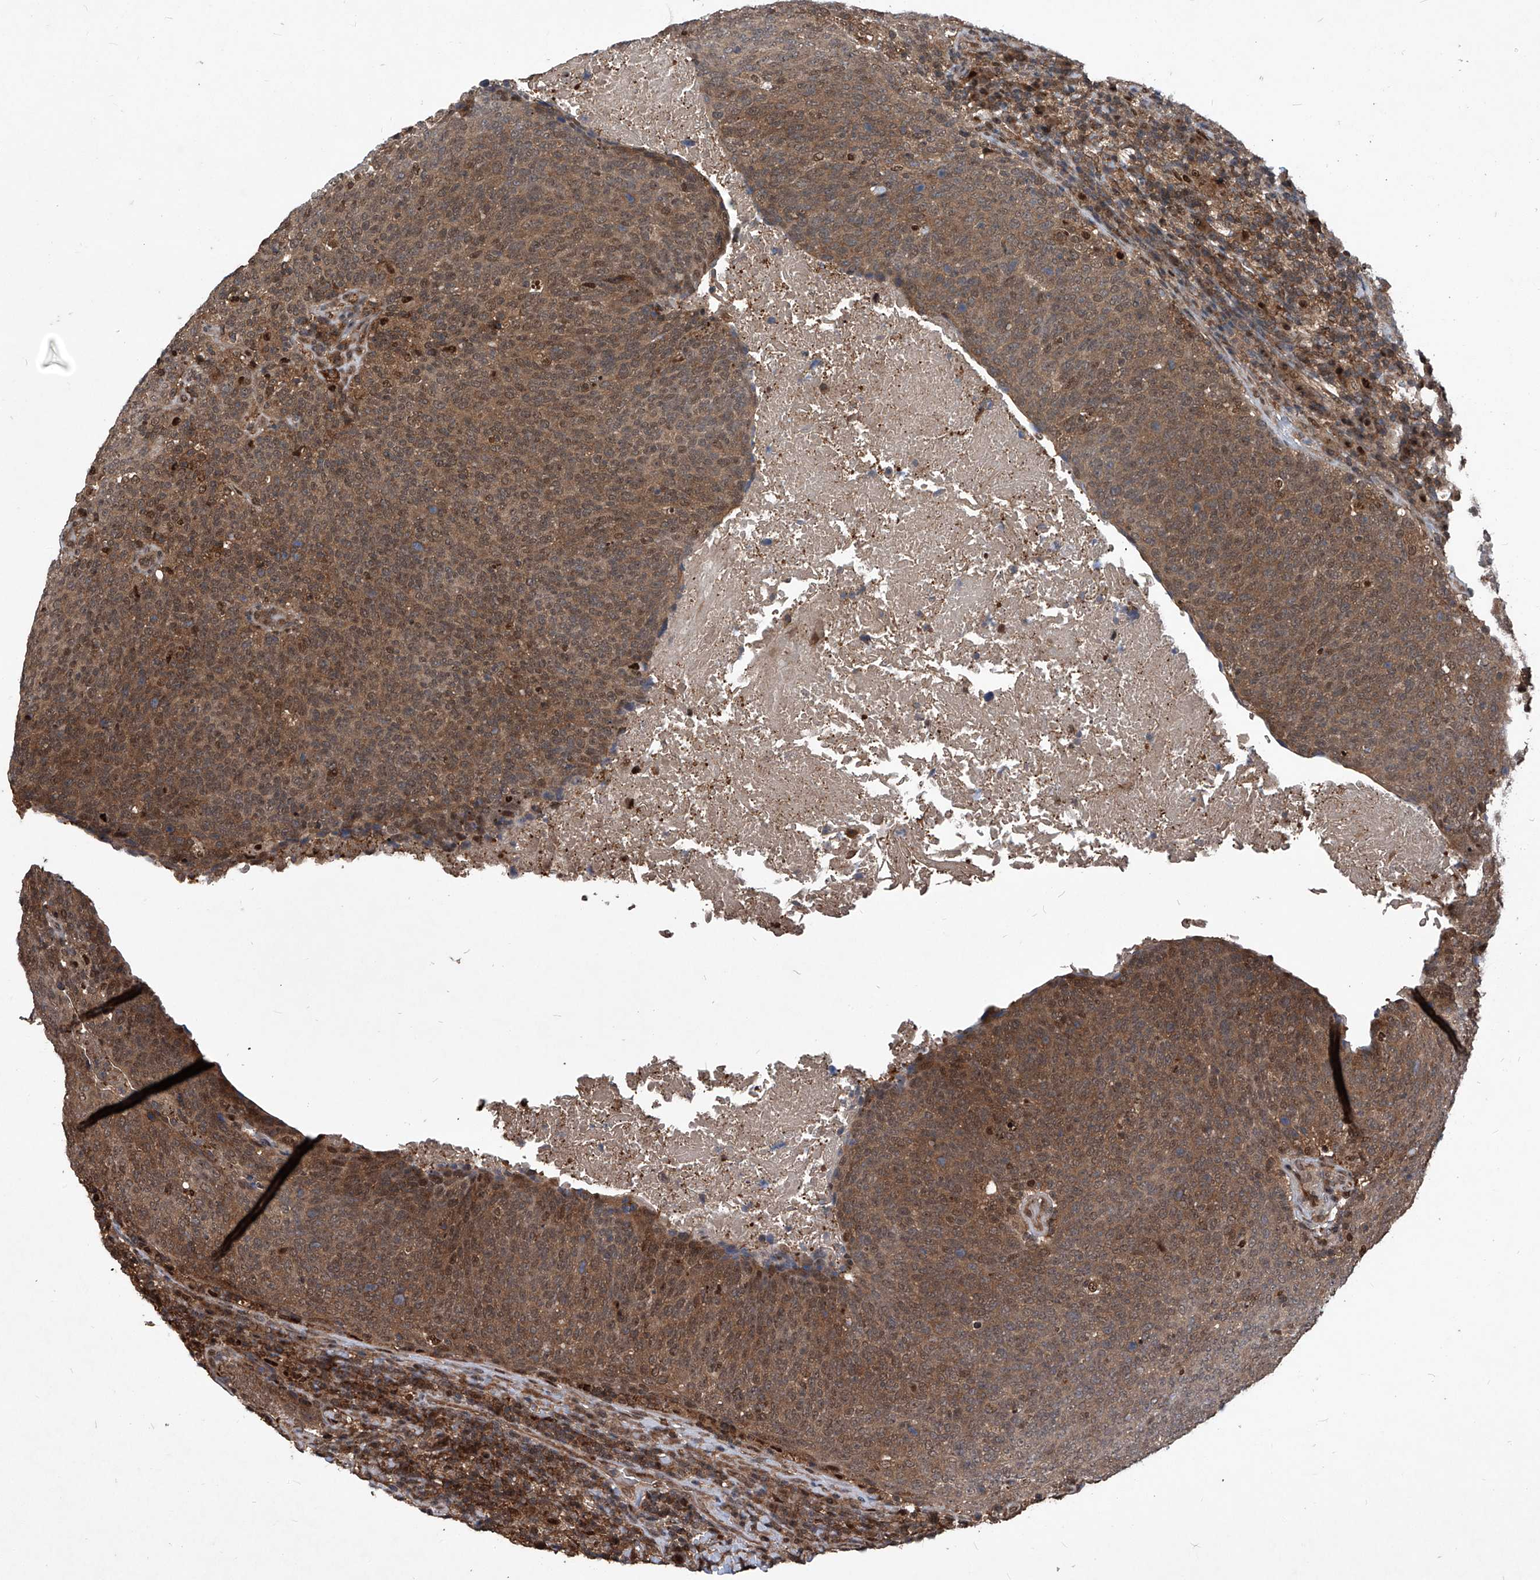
{"staining": {"intensity": "moderate", "quantity": ">75%", "location": "cytoplasmic/membranous,nuclear"}, "tissue": "head and neck cancer", "cell_type": "Tumor cells", "image_type": "cancer", "snomed": [{"axis": "morphology", "description": "Squamous cell carcinoma, NOS"}, {"axis": "morphology", "description": "Squamous cell carcinoma, metastatic, NOS"}, {"axis": "topography", "description": "Lymph node"}, {"axis": "topography", "description": "Head-Neck"}], "caption": "DAB (3,3'-diaminobenzidine) immunohistochemical staining of human head and neck squamous cell carcinoma reveals moderate cytoplasmic/membranous and nuclear protein staining in about >75% of tumor cells.", "gene": "PSMB1", "patient": {"sex": "male", "age": 62}}